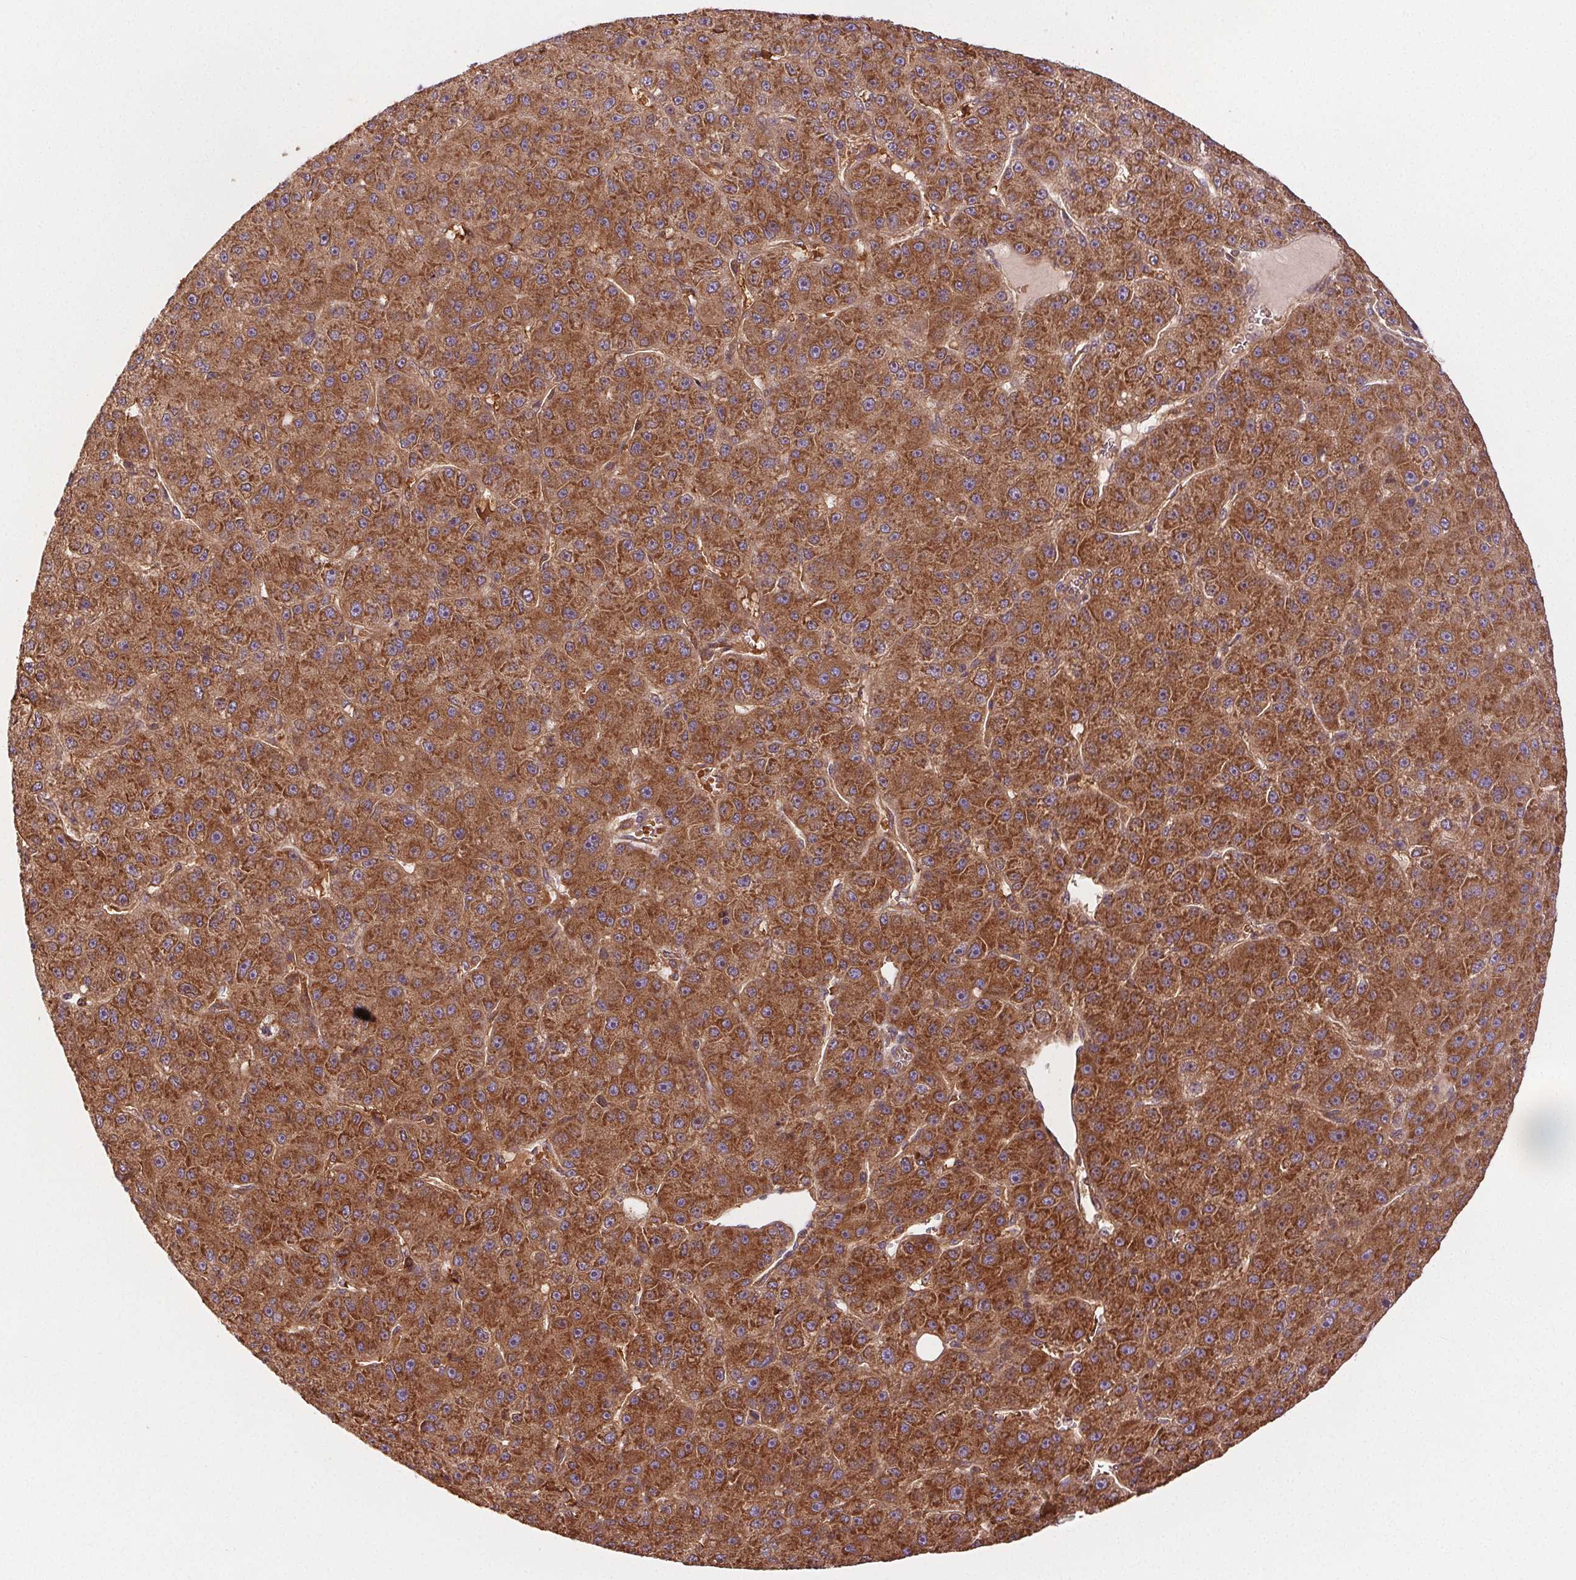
{"staining": {"intensity": "moderate", "quantity": ">75%", "location": "cytoplasmic/membranous"}, "tissue": "liver cancer", "cell_type": "Tumor cells", "image_type": "cancer", "snomed": [{"axis": "morphology", "description": "Carcinoma, Hepatocellular, NOS"}, {"axis": "topography", "description": "Liver"}], "caption": "A brown stain labels moderate cytoplasmic/membranous expression of a protein in human liver cancer (hepatocellular carcinoma) tumor cells. Nuclei are stained in blue.", "gene": "EIF3D", "patient": {"sex": "male", "age": 67}}